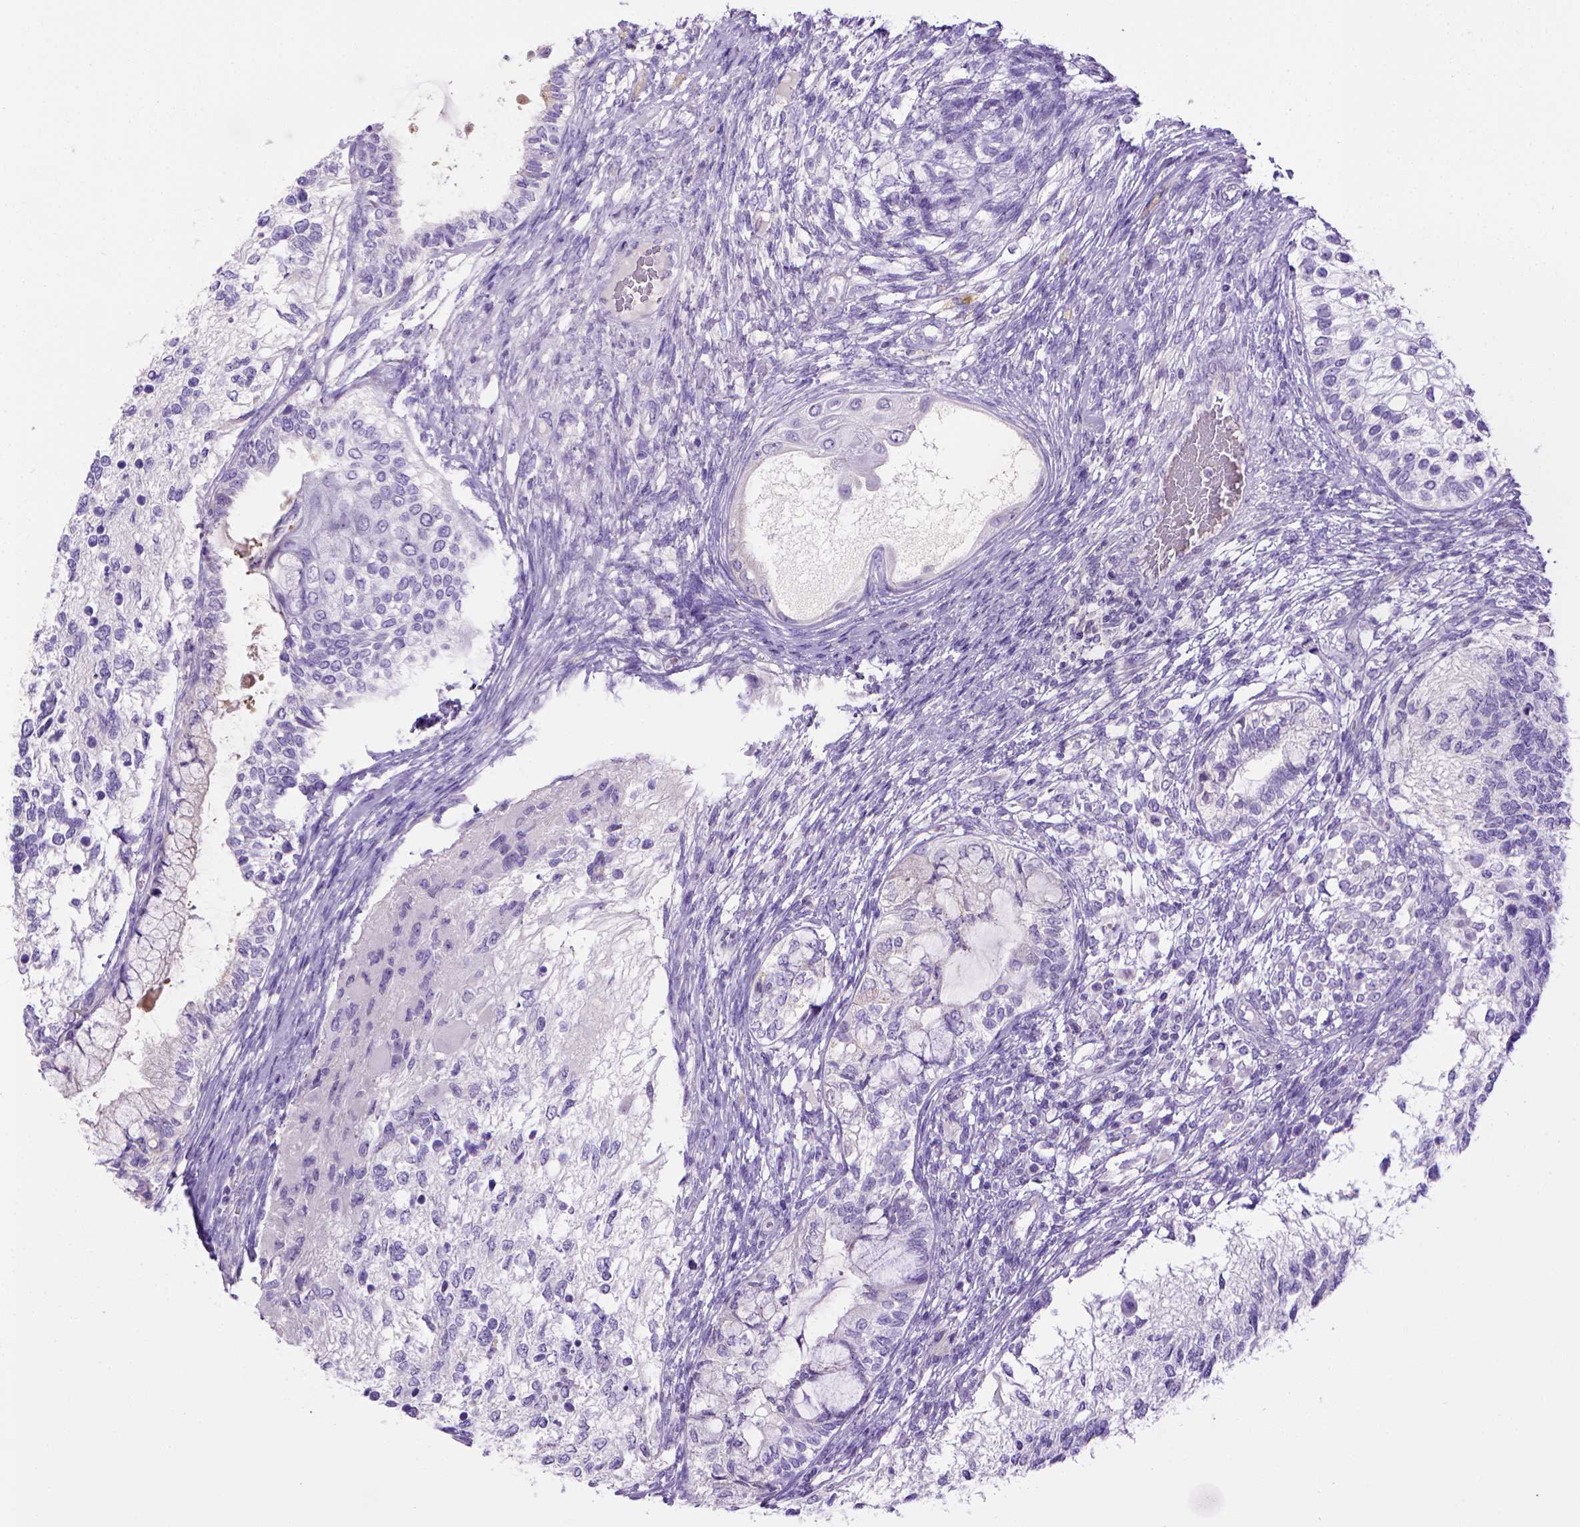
{"staining": {"intensity": "negative", "quantity": "none", "location": "none"}, "tissue": "testis cancer", "cell_type": "Tumor cells", "image_type": "cancer", "snomed": [{"axis": "morphology", "description": "Seminoma, NOS"}, {"axis": "morphology", "description": "Carcinoma, Embryonal, NOS"}, {"axis": "topography", "description": "Testis"}], "caption": "The IHC micrograph has no significant positivity in tumor cells of testis cancer (embryonal carcinoma) tissue. (DAB immunohistochemistry, high magnification).", "gene": "BAAT", "patient": {"sex": "male", "age": 41}}